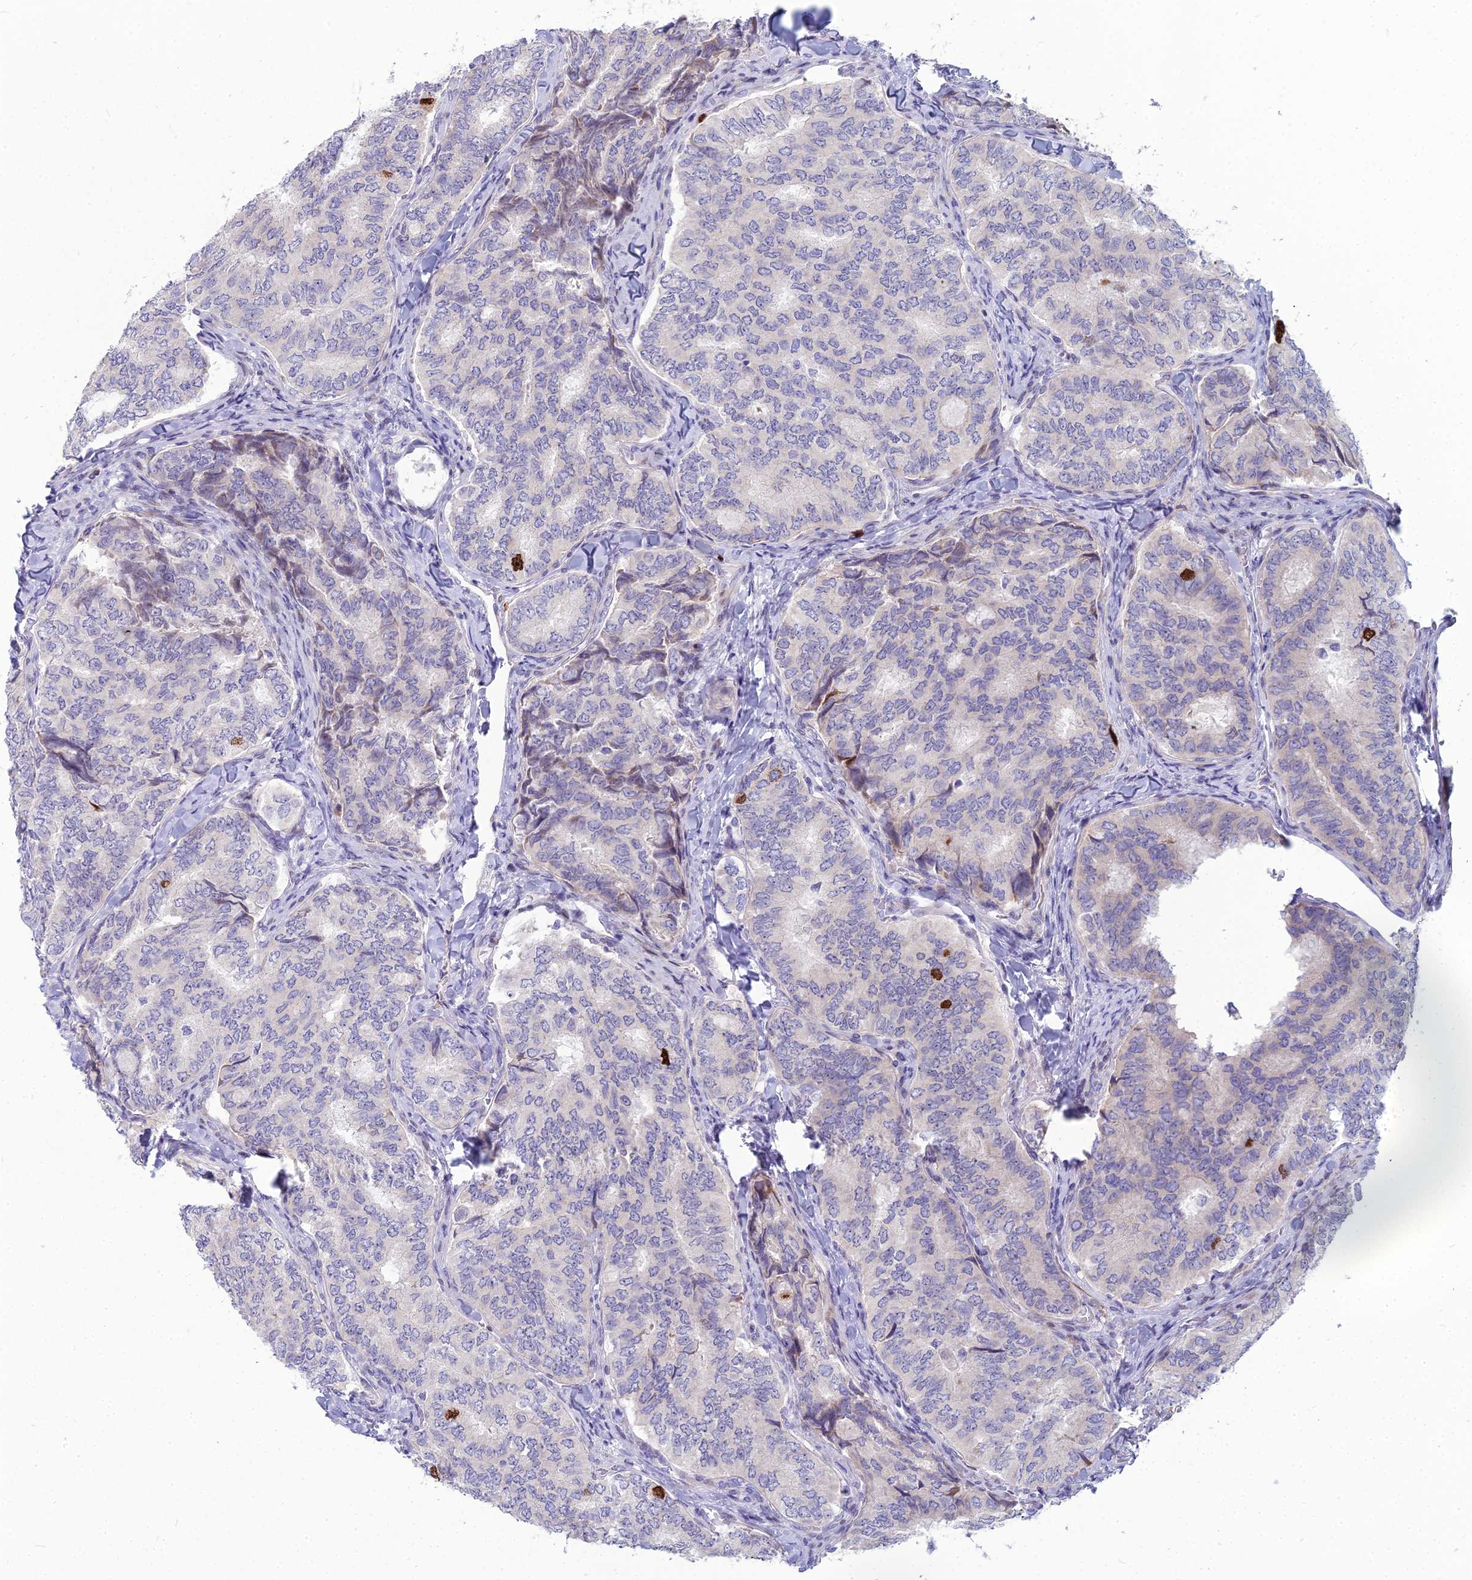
{"staining": {"intensity": "moderate", "quantity": "<25%", "location": "nuclear"}, "tissue": "thyroid cancer", "cell_type": "Tumor cells", "image_type": "cancer", "snomed": [{"axis": "morphology", "description": "Papillary adenocarcinoma, NOS"}, {"axis": "topography", "description": "Thyroid gland"}], "caption": "This is an image of immunohistochemistry staining of thyroid cancer (papillary adenocarcinoma), which shows moderate staining in the nuclear of tumor cells.", "gene": "NUSAP1", "patient": {"sex": "female", "age": 35}}